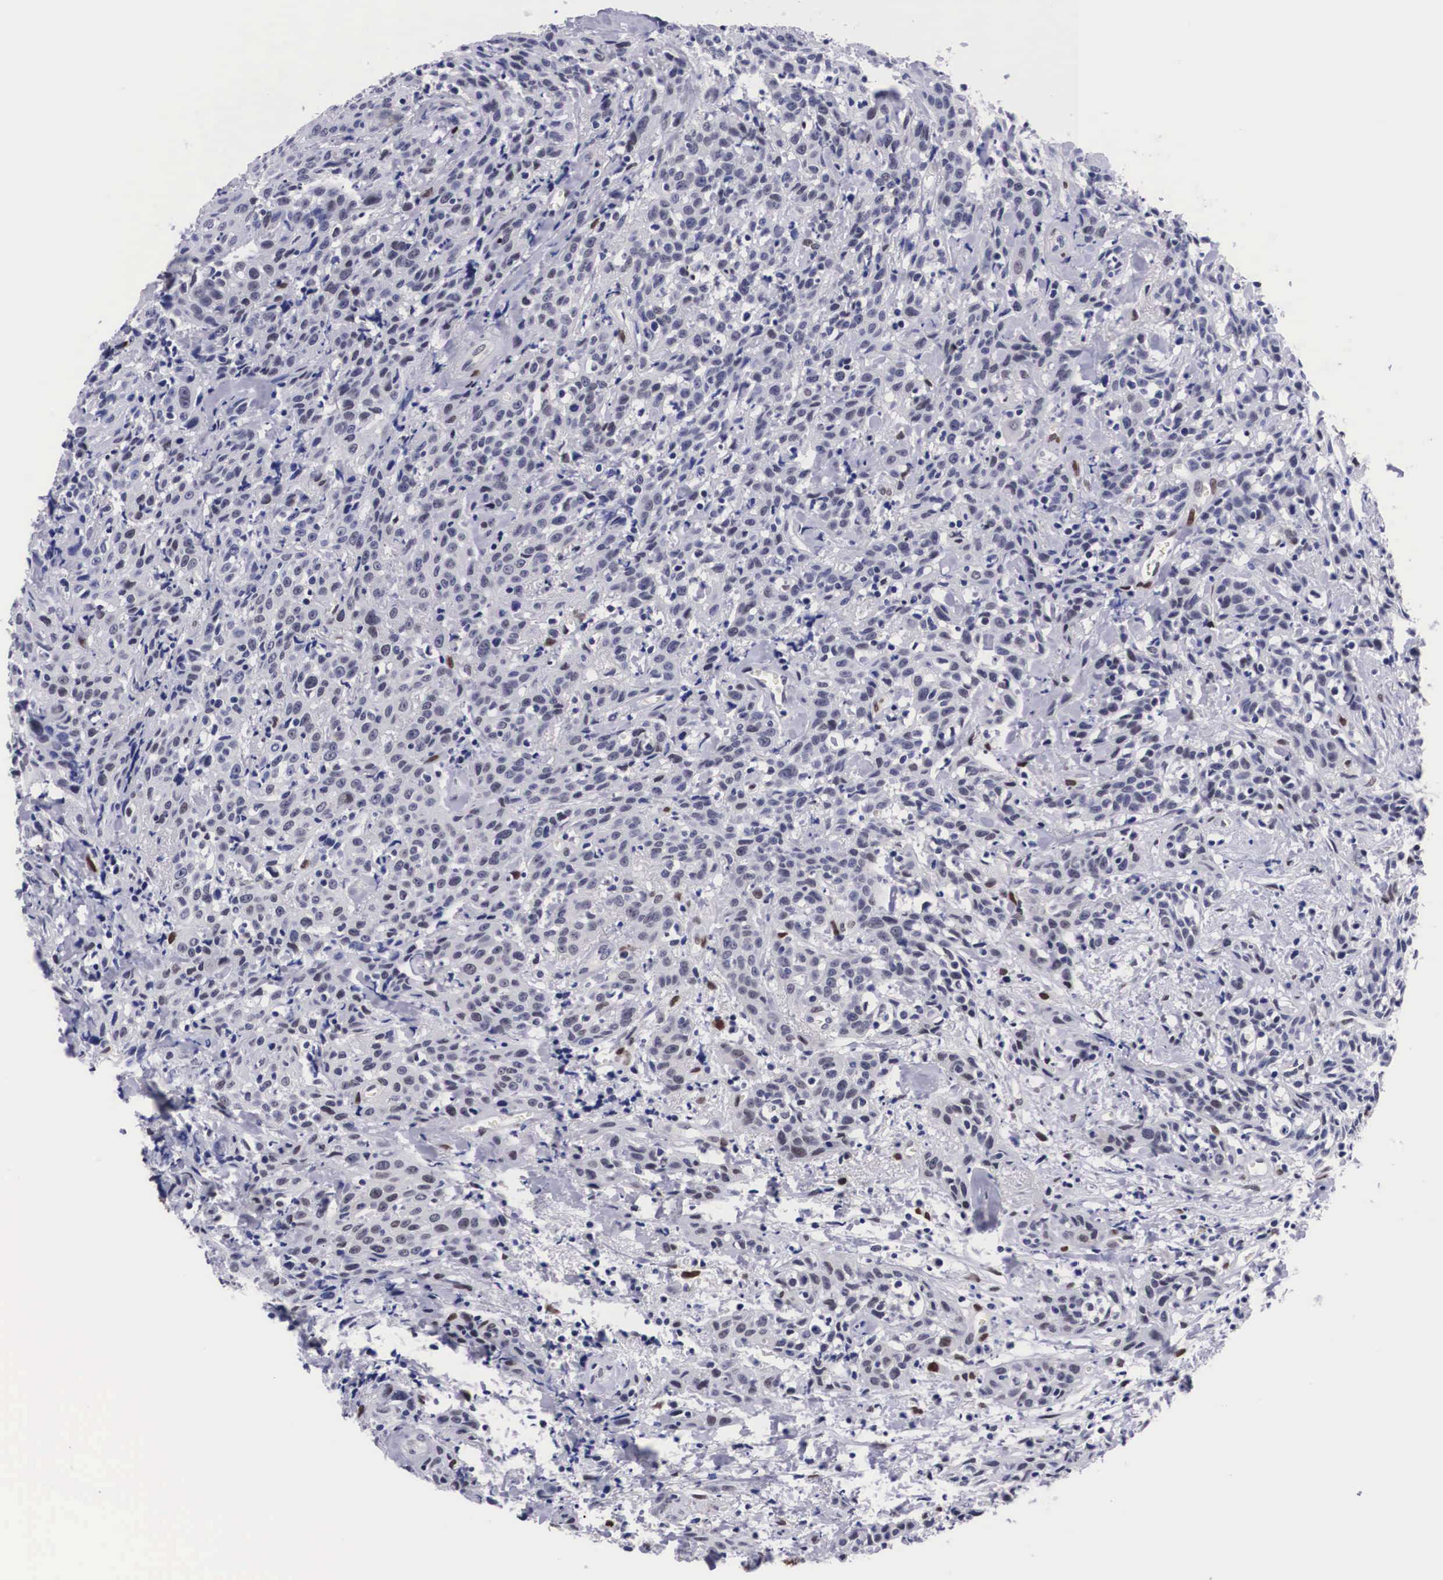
{"staining": {"intensity": "weak", "quantity": "<25%", "location": "nuclear"}, "tissue": "head and neck cancer", "cell_type": "Tumor cells", "image_type": "cancer", "snomed": [{"axis": "morphology", "description": "Squamous cell carcinoma, NOS"}, {"axis": "topography", "description": "Oral tissue"}, {"axis": "topography", "description": "Head-Neck"}], "caption": "Human head and neck squamous cell carcinoma stained for a protein using IHC displays no expression in tumor cells.", "gene": "KHDRBS3", "patient": {"sex": "female", "age": 82}}